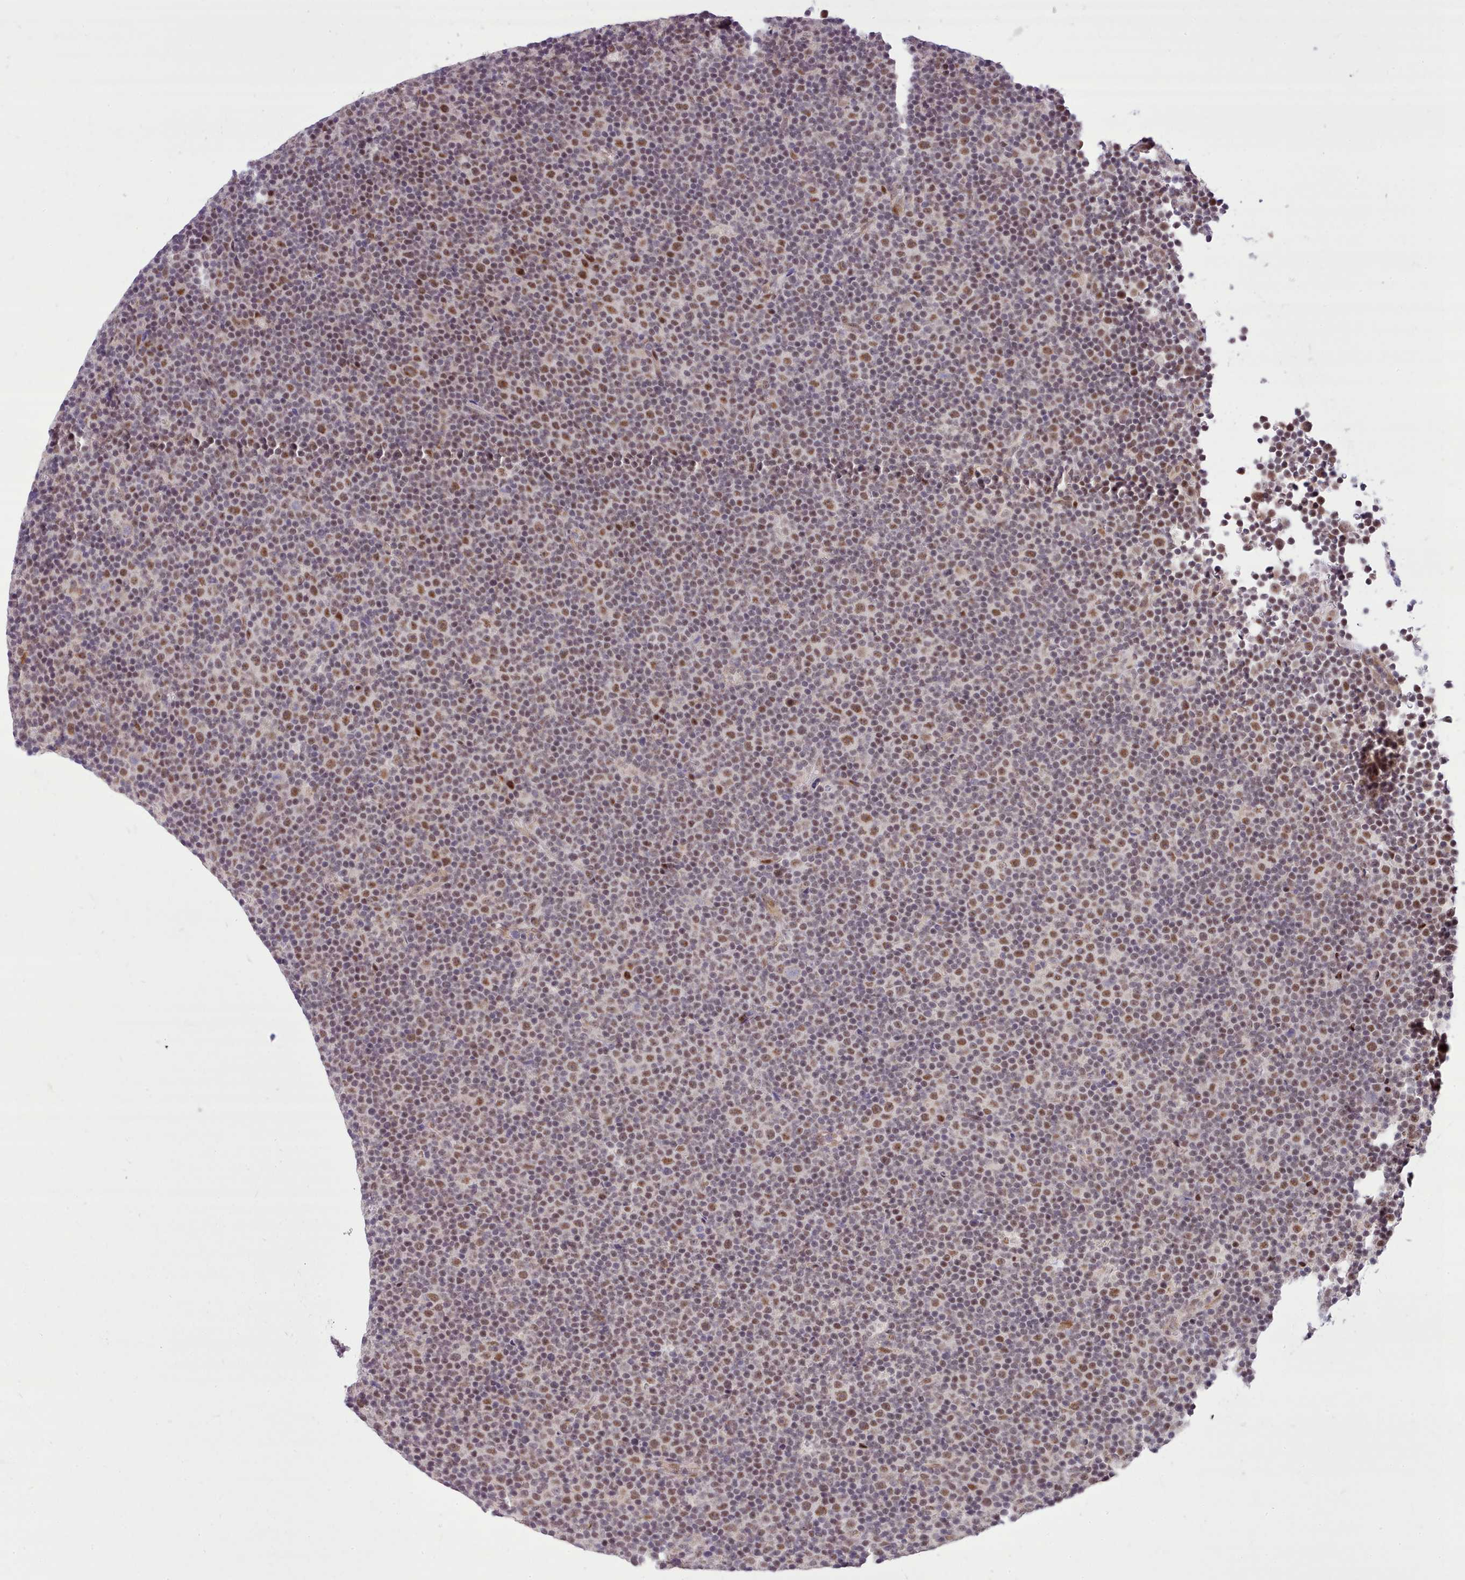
{"staining": {"intensity": "moderate", "quantity": "25%-75%", "location": "nuclear"}, "tissue": "lymphoma", "cell_type": "Tumor cells", "image_type": "cancer", "snomed": [{"axis": "morphology", "description": "Malignant lymphoma, non-Hodgkin's type, Low grade"}, {"axis": "topography", "description": "Lymph node"}], "caption": "IHC micrograph of neoplastic tissue: human lymphoma stained using immunohistochemistry (IHC) exhibits medium levels of moderate protein expression localized specifically in the nuclear of tumor cells, appearing as a nuclear brown color.", "gene": "HOXB7", "patient": {"sex": "female", "age": 67}}